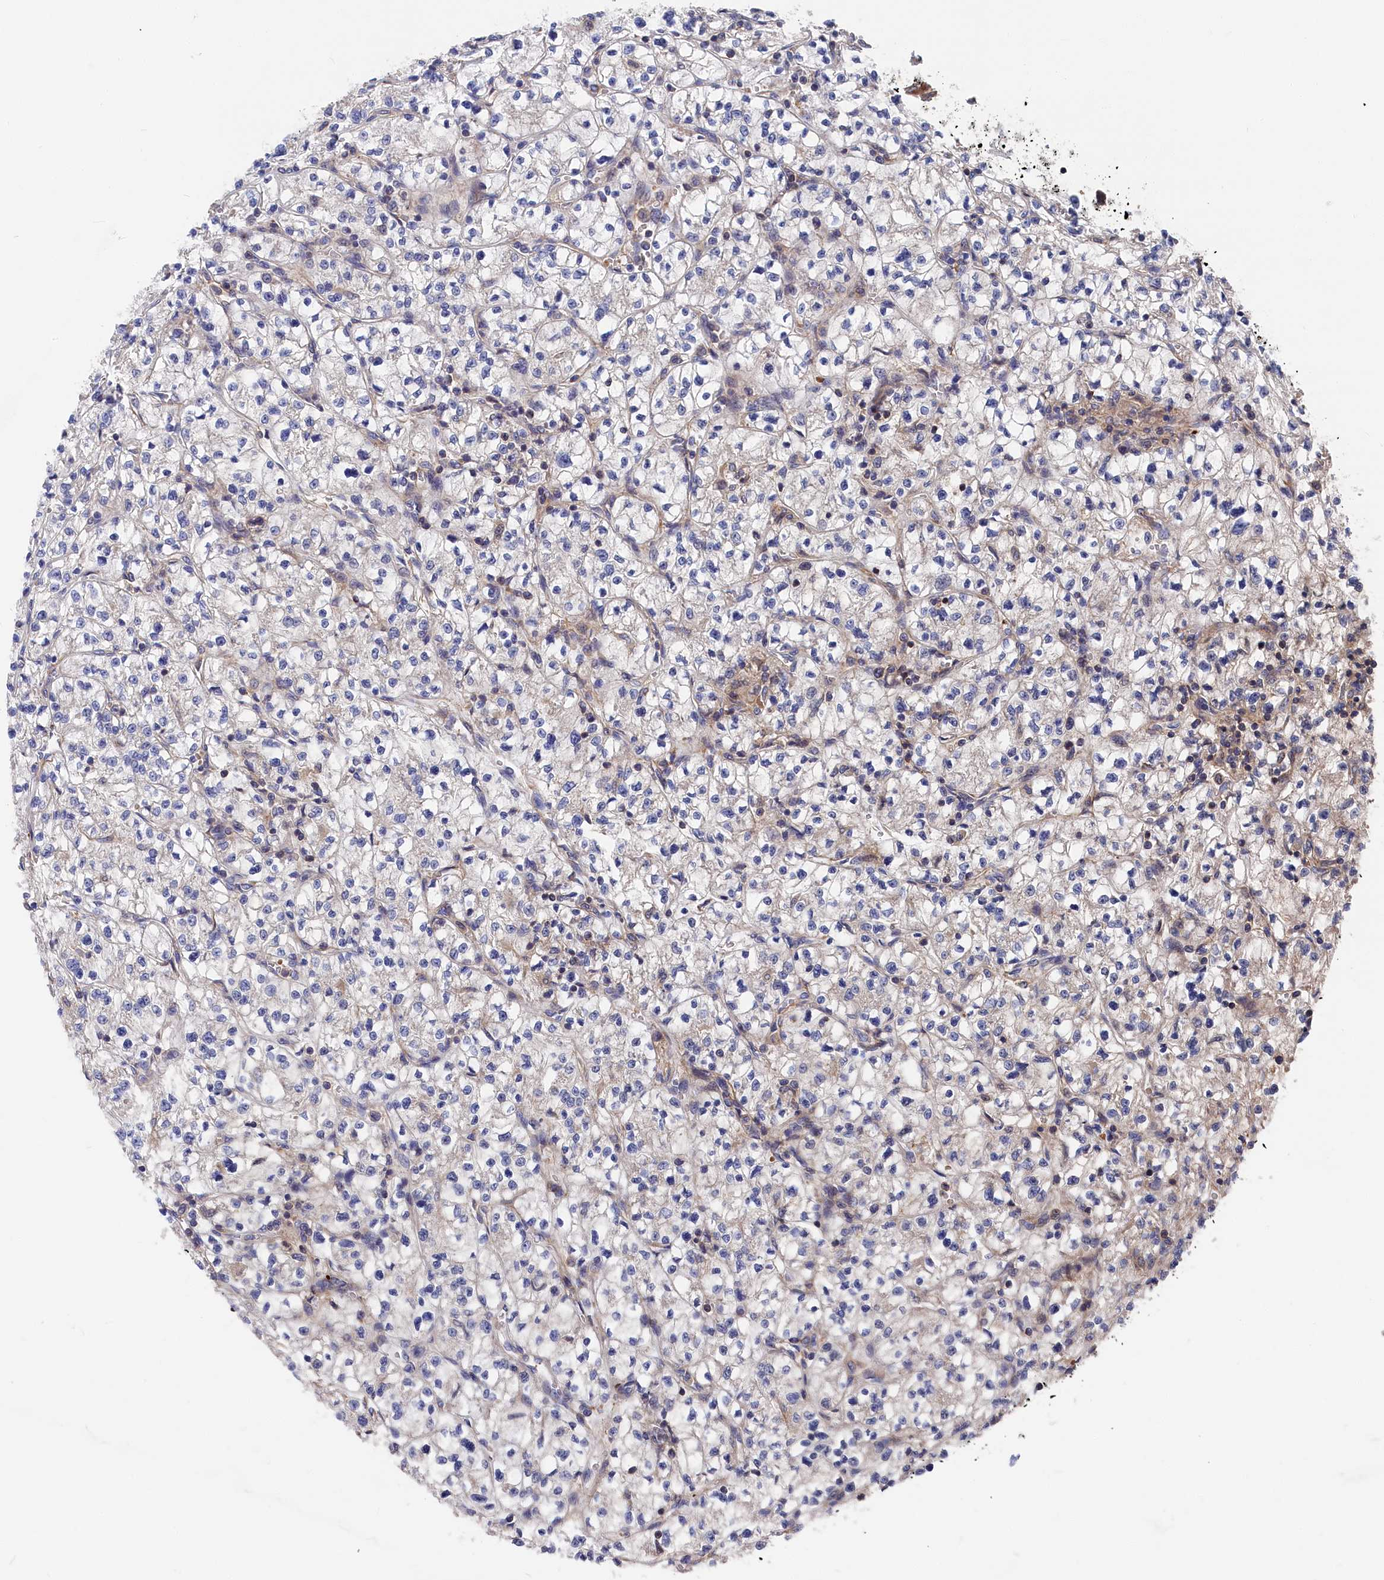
{"staining": {"intensity": "negative", "quantity": "none", "location": "none"}, "tissue": "renal cancer", "cell_type": "Tumor cells", "image_type": "cancer", "snomed": [{"axis": "morphology", "description": "Adenocarcinoma, NOS"}, {"axis": "topography", "description": "Kidney"}], "caption": "High magnification brightfield microscopy of renal cancer (adenocarcinoma) stained with DAB (3,3'-diaminobenzidine) (brown) and counterstained with hematoxylin (blue): tumor cells show no significant staining.", "gene": "LDHD", "patient": {"sex": "female", "age": 64}}